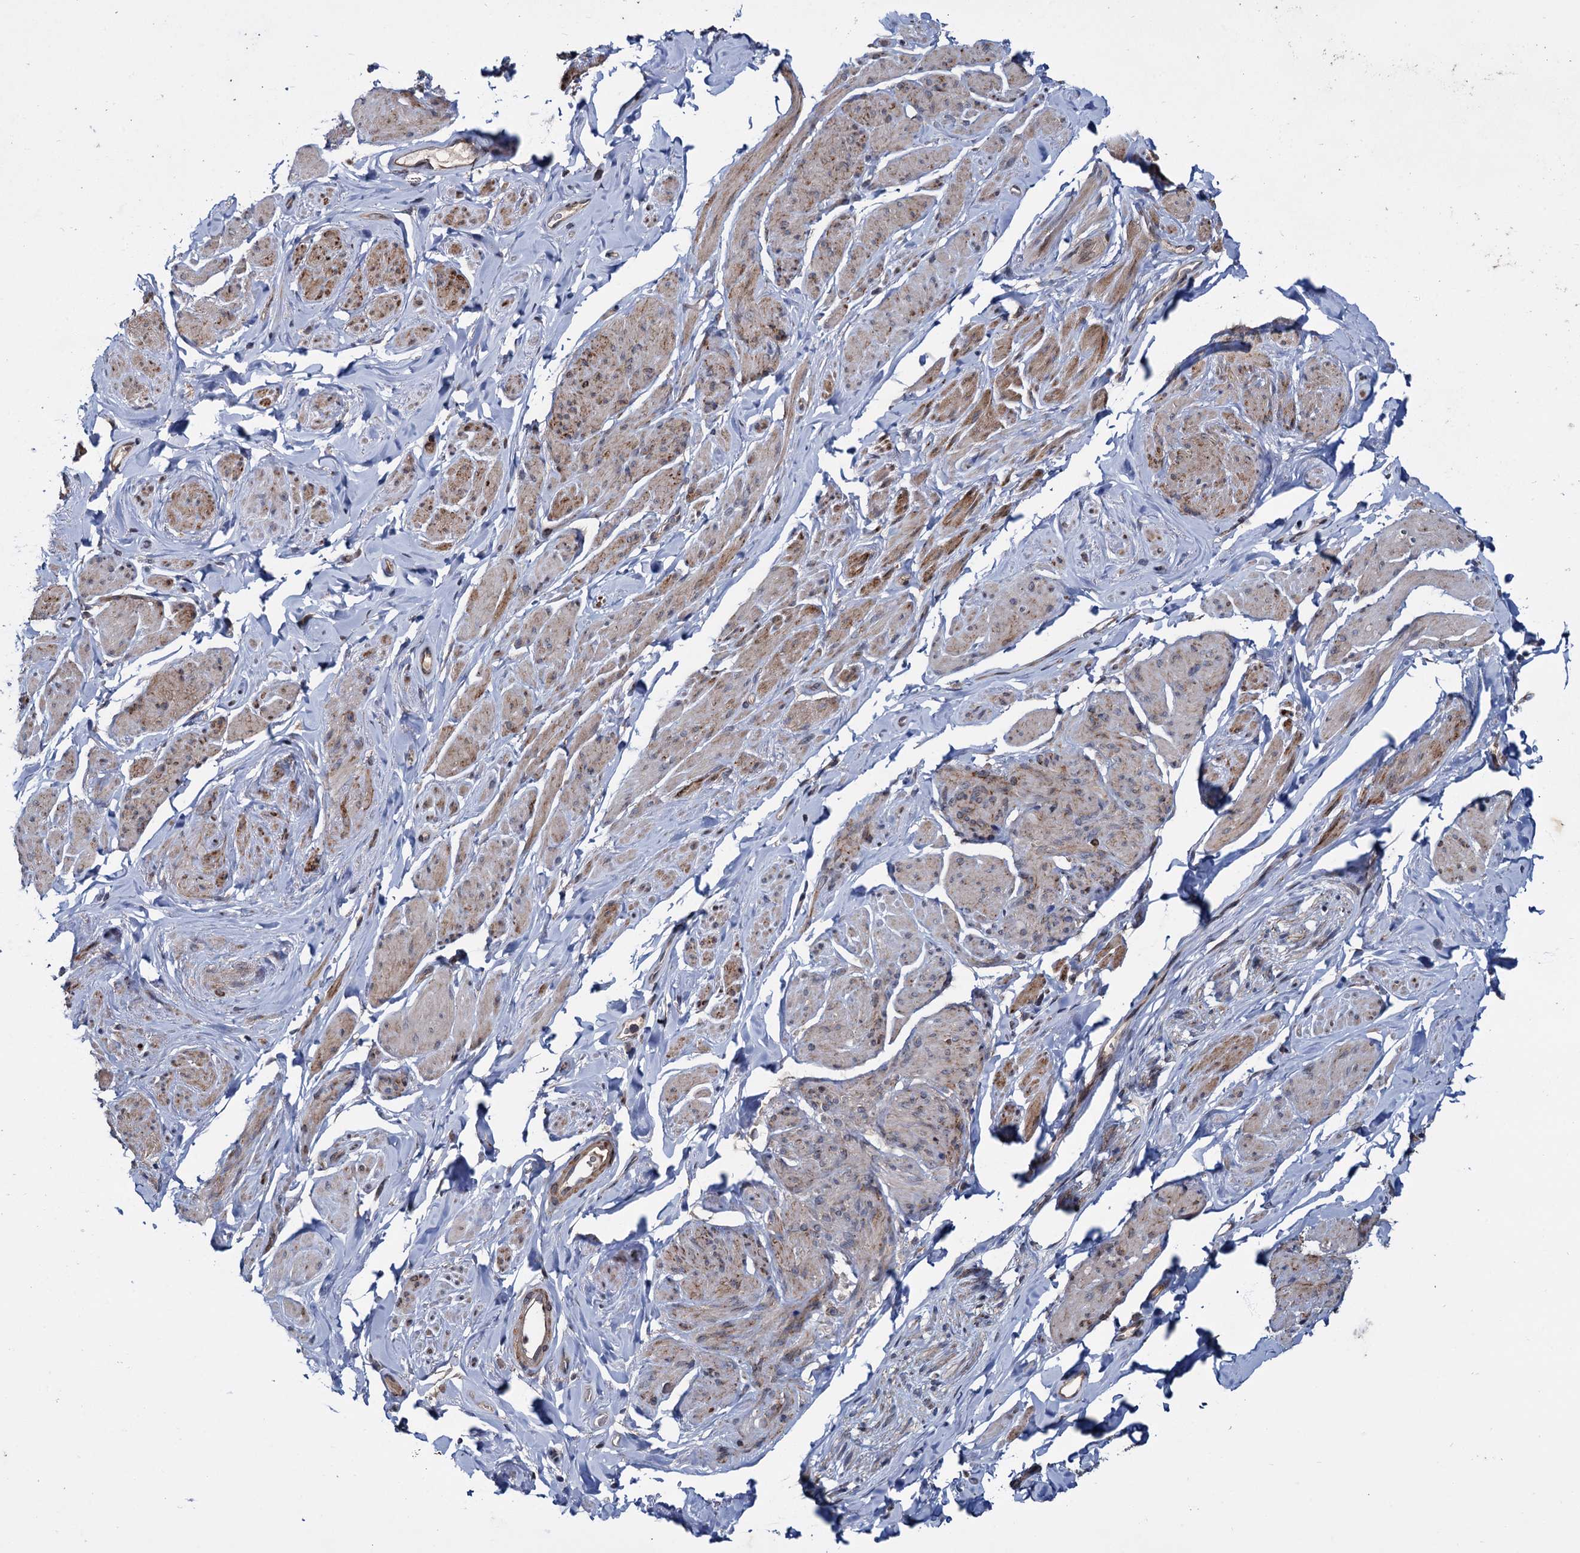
{"staining": {"intensity": "moderate", "quantity": "25%-75%", "location": "cytoplasmic/membranous"}, "tissue": "smooth muscle", "cell_type": "Smooth muscle cells", "image_type": "normal", "snomed": [{"axis": "morphology", "description": "Normal tissue, NOS"}, {"axis": "topography", "description": "Smooth muscle"}, {"axis": "topography", "description": "Peripheral nerve tissue"}], "caption": "Smooth muscle cells demonstrate medium levels of moderate cytoplasmic/membranous positivity in approximately 25%-75% of cells in unremarkable smooth muscle. (brown staining indicates protein expression, while blue staining denotes nuclei).", "gene": "ARHGAP42", "patient": {"sex": "male", "age": 69}}